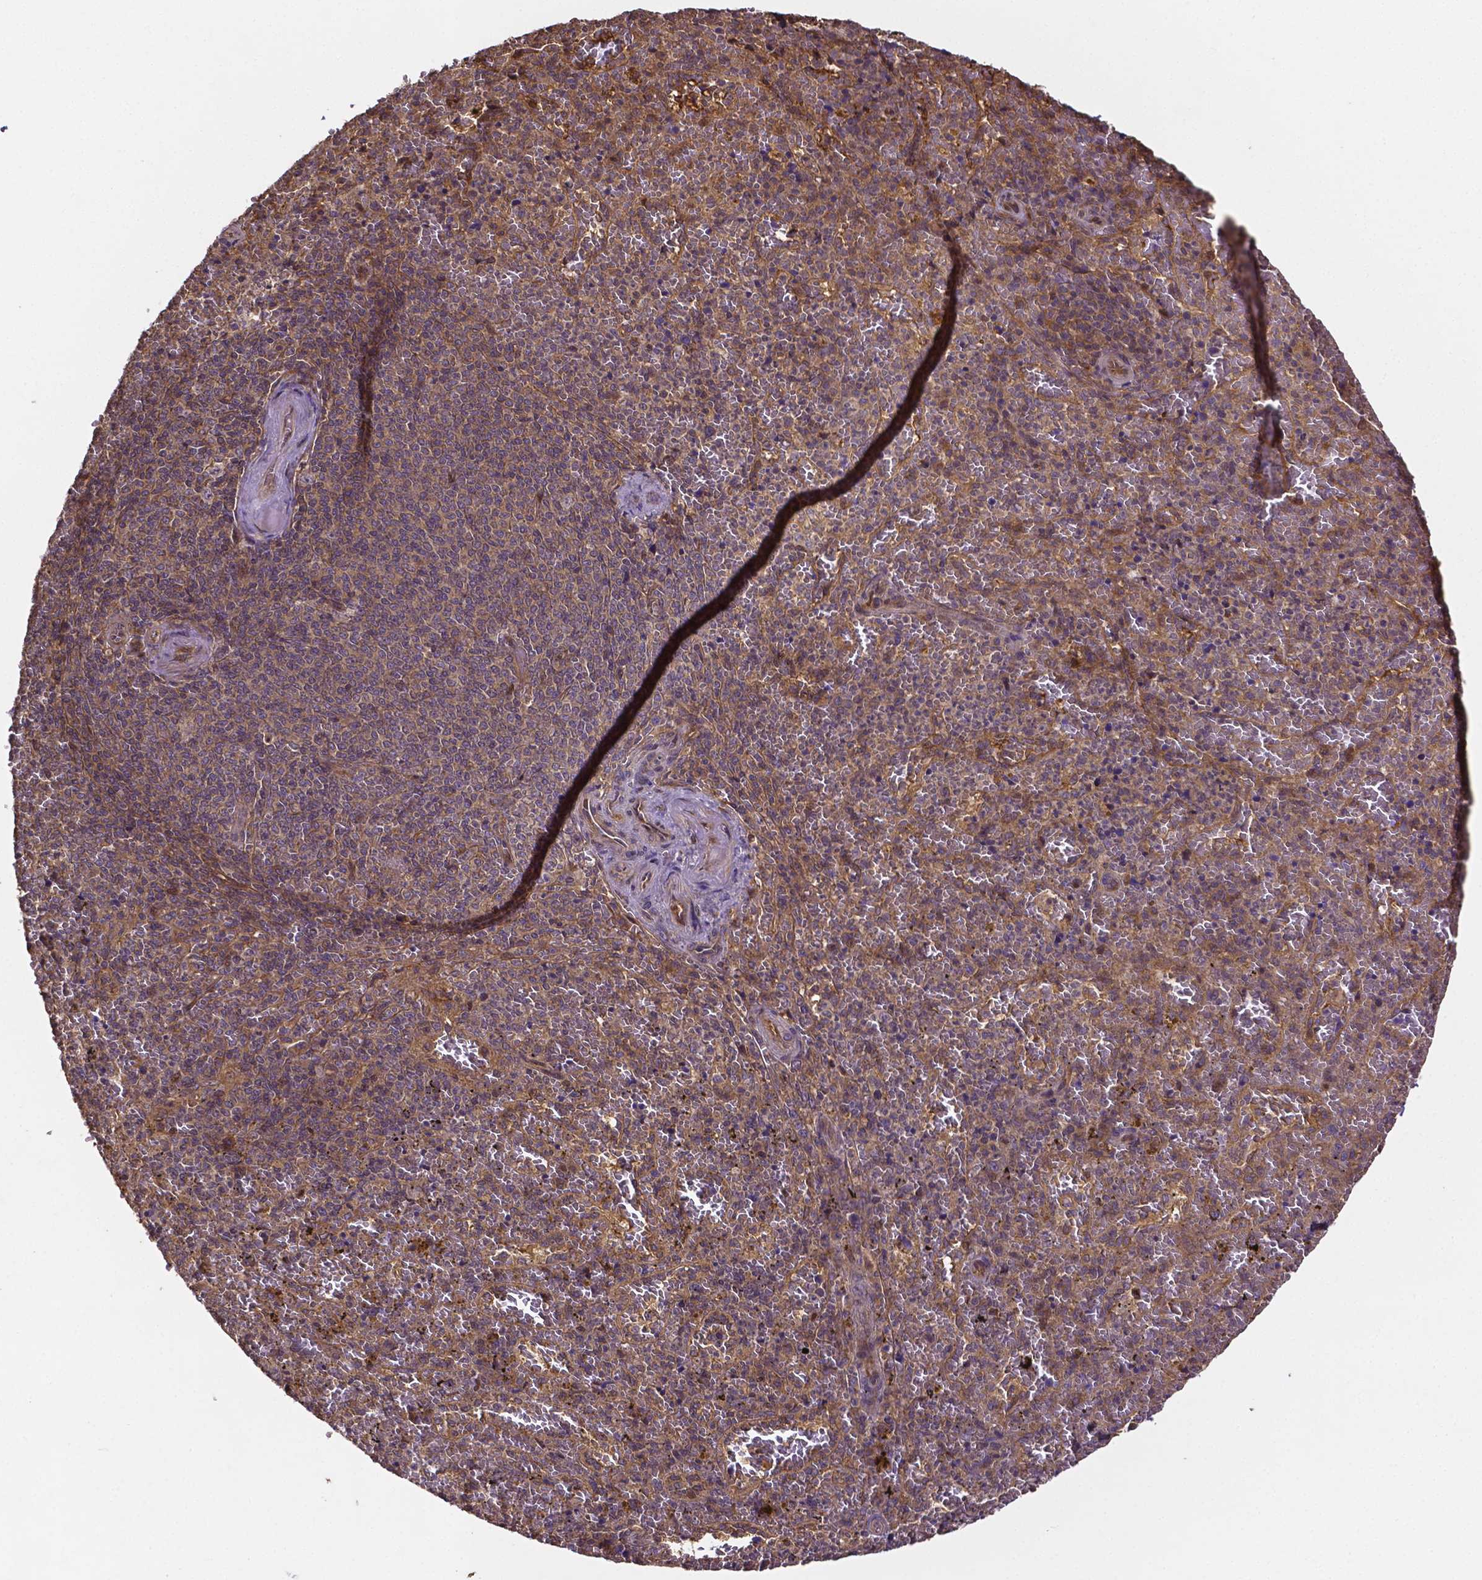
{"staining": {"intensity": "weak", "quantity": "25%-75%", "location": "cytoplasmic/membranous"}, "tissue": "spleen", "cell_type": "Cells in red pulp", "image_type": "normal", "snomed": [{"axis": "morphology", "description": "Normal tissue, NOS"}, {"axis": "topography", "description": "Spleen"}], "caption": "Immunohistochemistry (IHC) of unremarkable spleen demonstrates low levels of weak cytoplasmic/membranous expression in approximately 25%-75% of cells in red pulp.", "gene": "RNF123", "patient": {"sex": "female", "age": 50}}